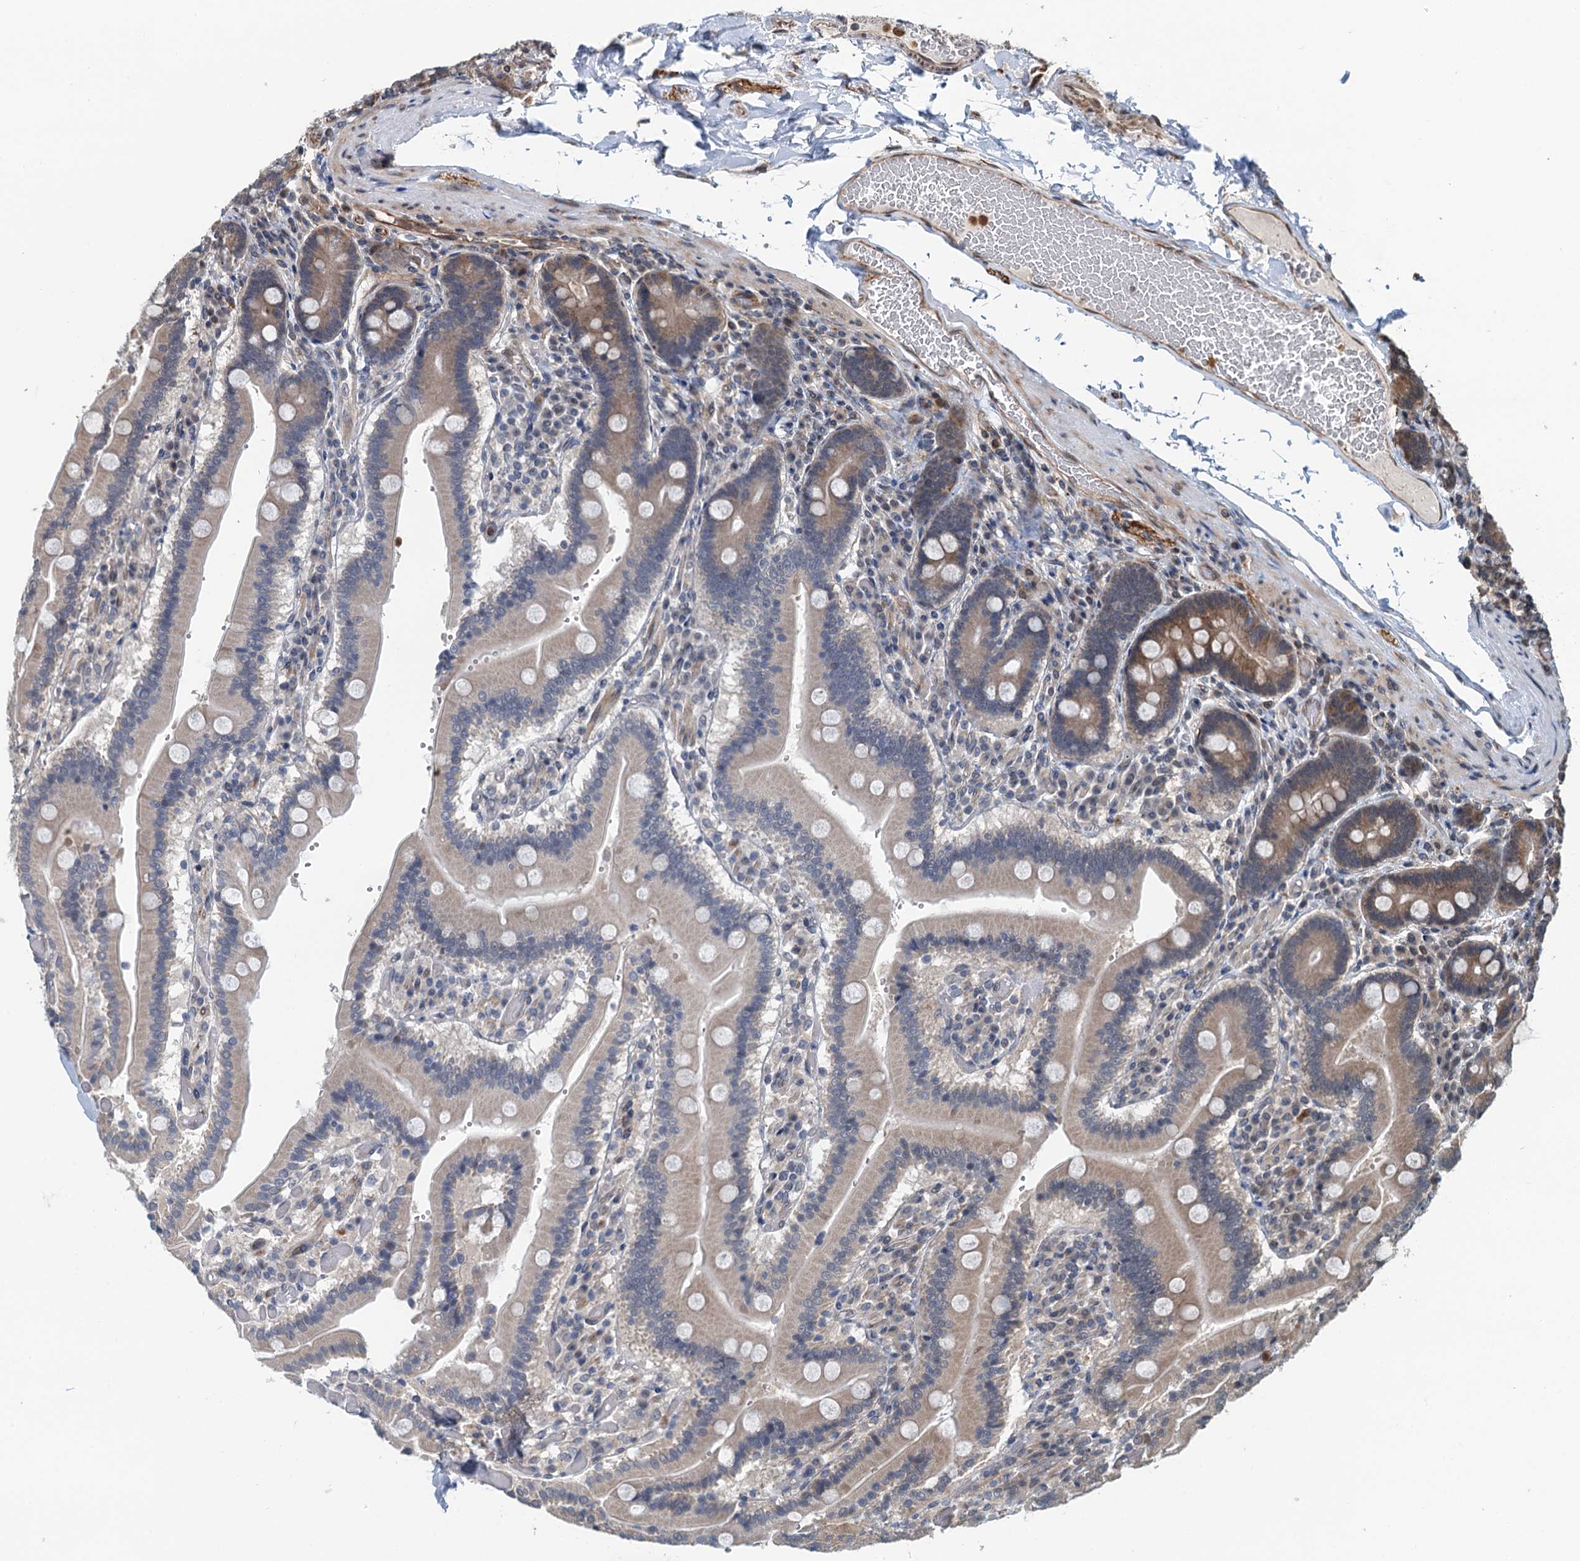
{"staining": {"intensity": "weak", "quantity": "25%-75%", "location": "cytoplasmic/membranous"}, "tissue": "duodenum", "cell_type": "Glandular cells", "image_type": "normal", "snomed": [{"axis": "morphology", "description": "Normal tissue, NOS"}, {"axis": "topography", "description": "Duodenum"}], "caption": "A histopathology image of human duodenum stained for a protein shows weak cytoplasmic/membranous brown staining in glandular cells. The staining is performed using DAB (3,3'-diaminobenzidine) brown chromogen to label protein expression. The nuclei are counter-stained blue using hematoxylin.", "gene": "WHAMM", "patient": {"sex": "female", "age": 62}}